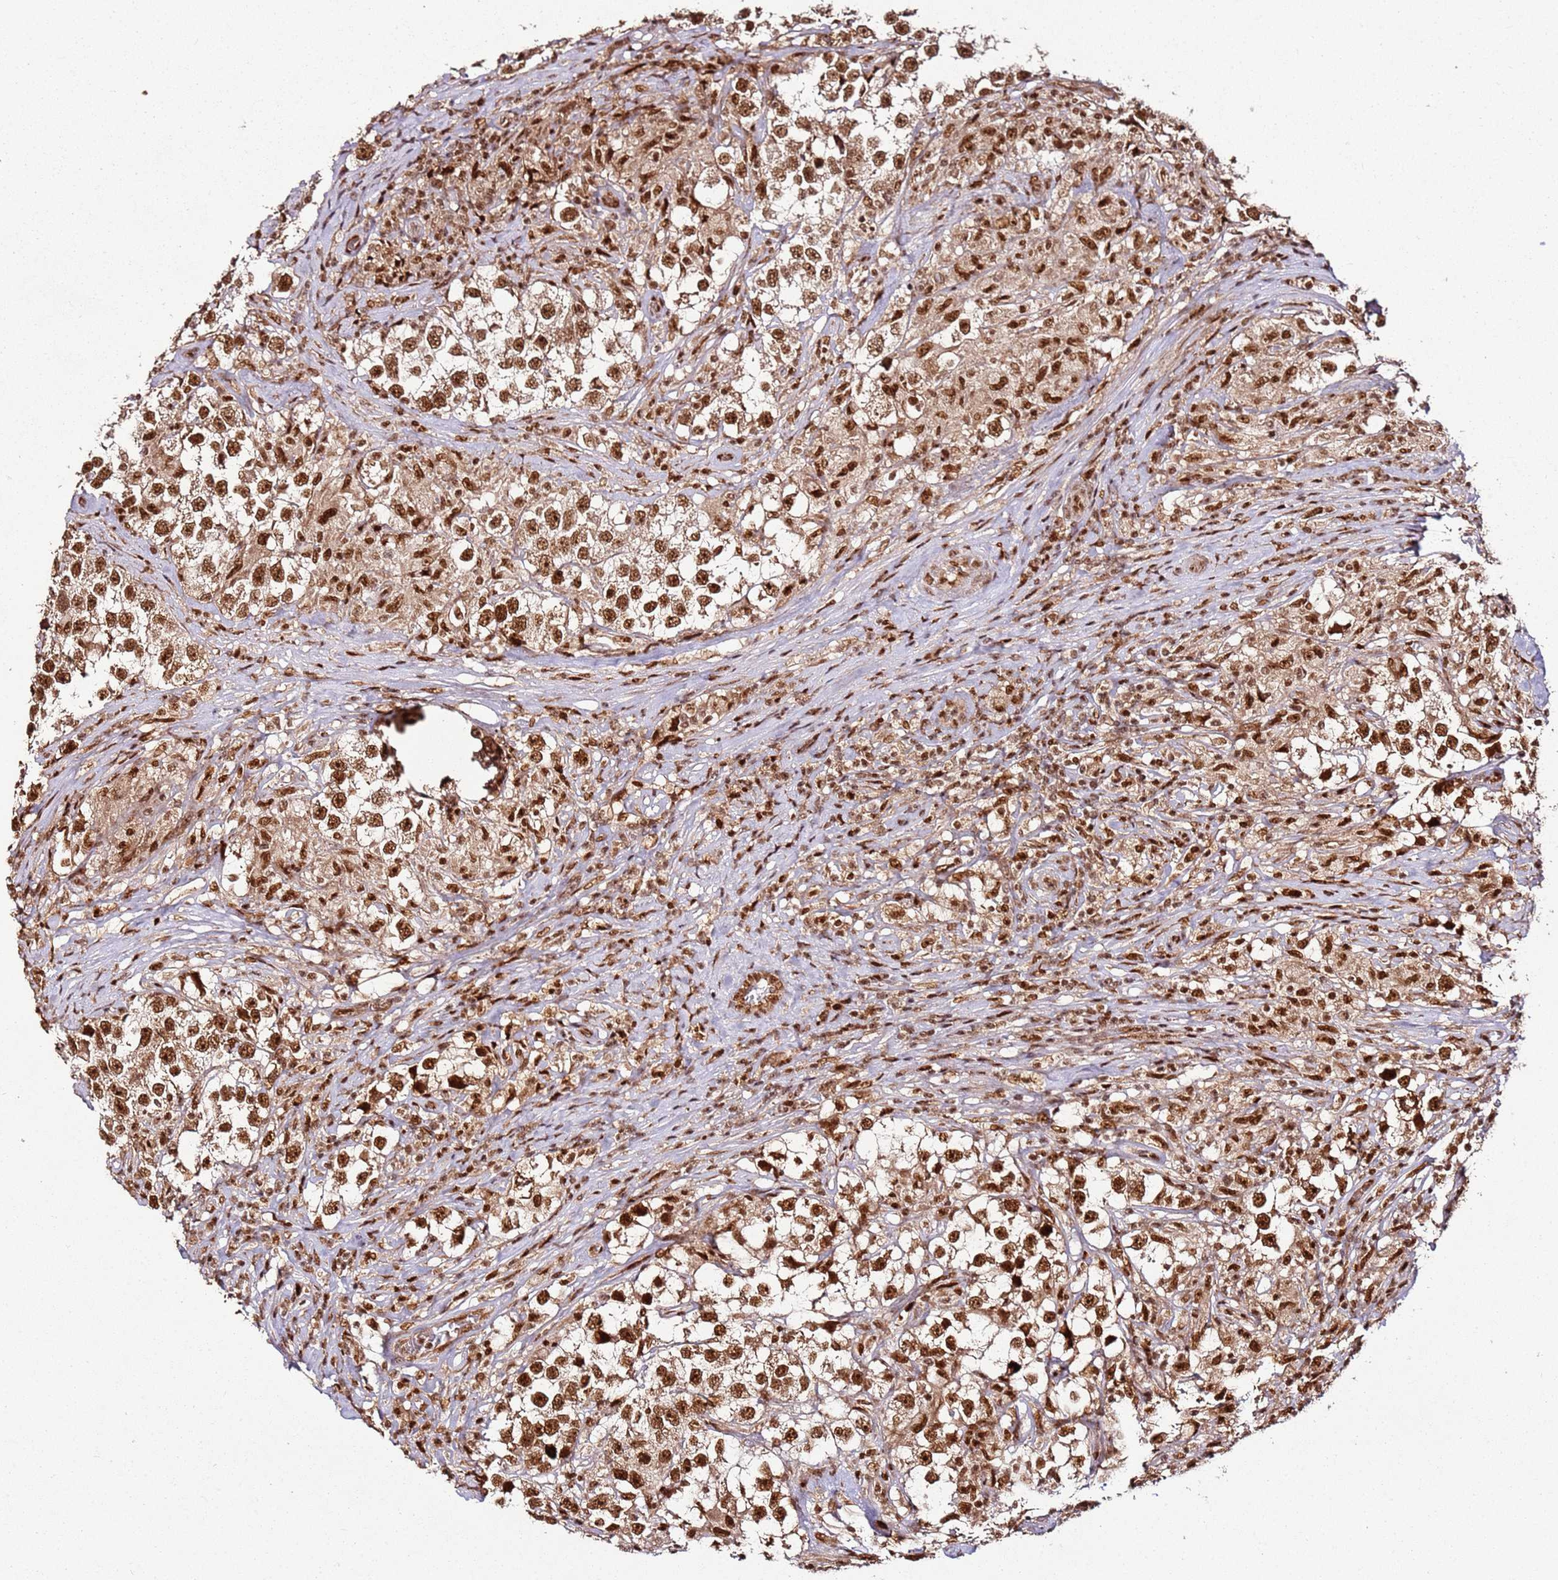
{"staining": {"intensity": "strong", "quantity": ">75%", "location": "nuclear"}, "tissue": "testis cancer", "cell_type": "Tumor cells", "image_type": "cancer", "snomed": [{"axis": "morphology", "description": "Seminoma, NOS"}, {"axis": "topography", "description": "Testis"}], "caption": "This histopathology image shows immunohistochemistry (IHC) staining of testis cancer, with high strong nuclear staining in approximately >75% of tumor cells.", "gene": "XRN2", "patient": {"sex": "male", "age": 46}}